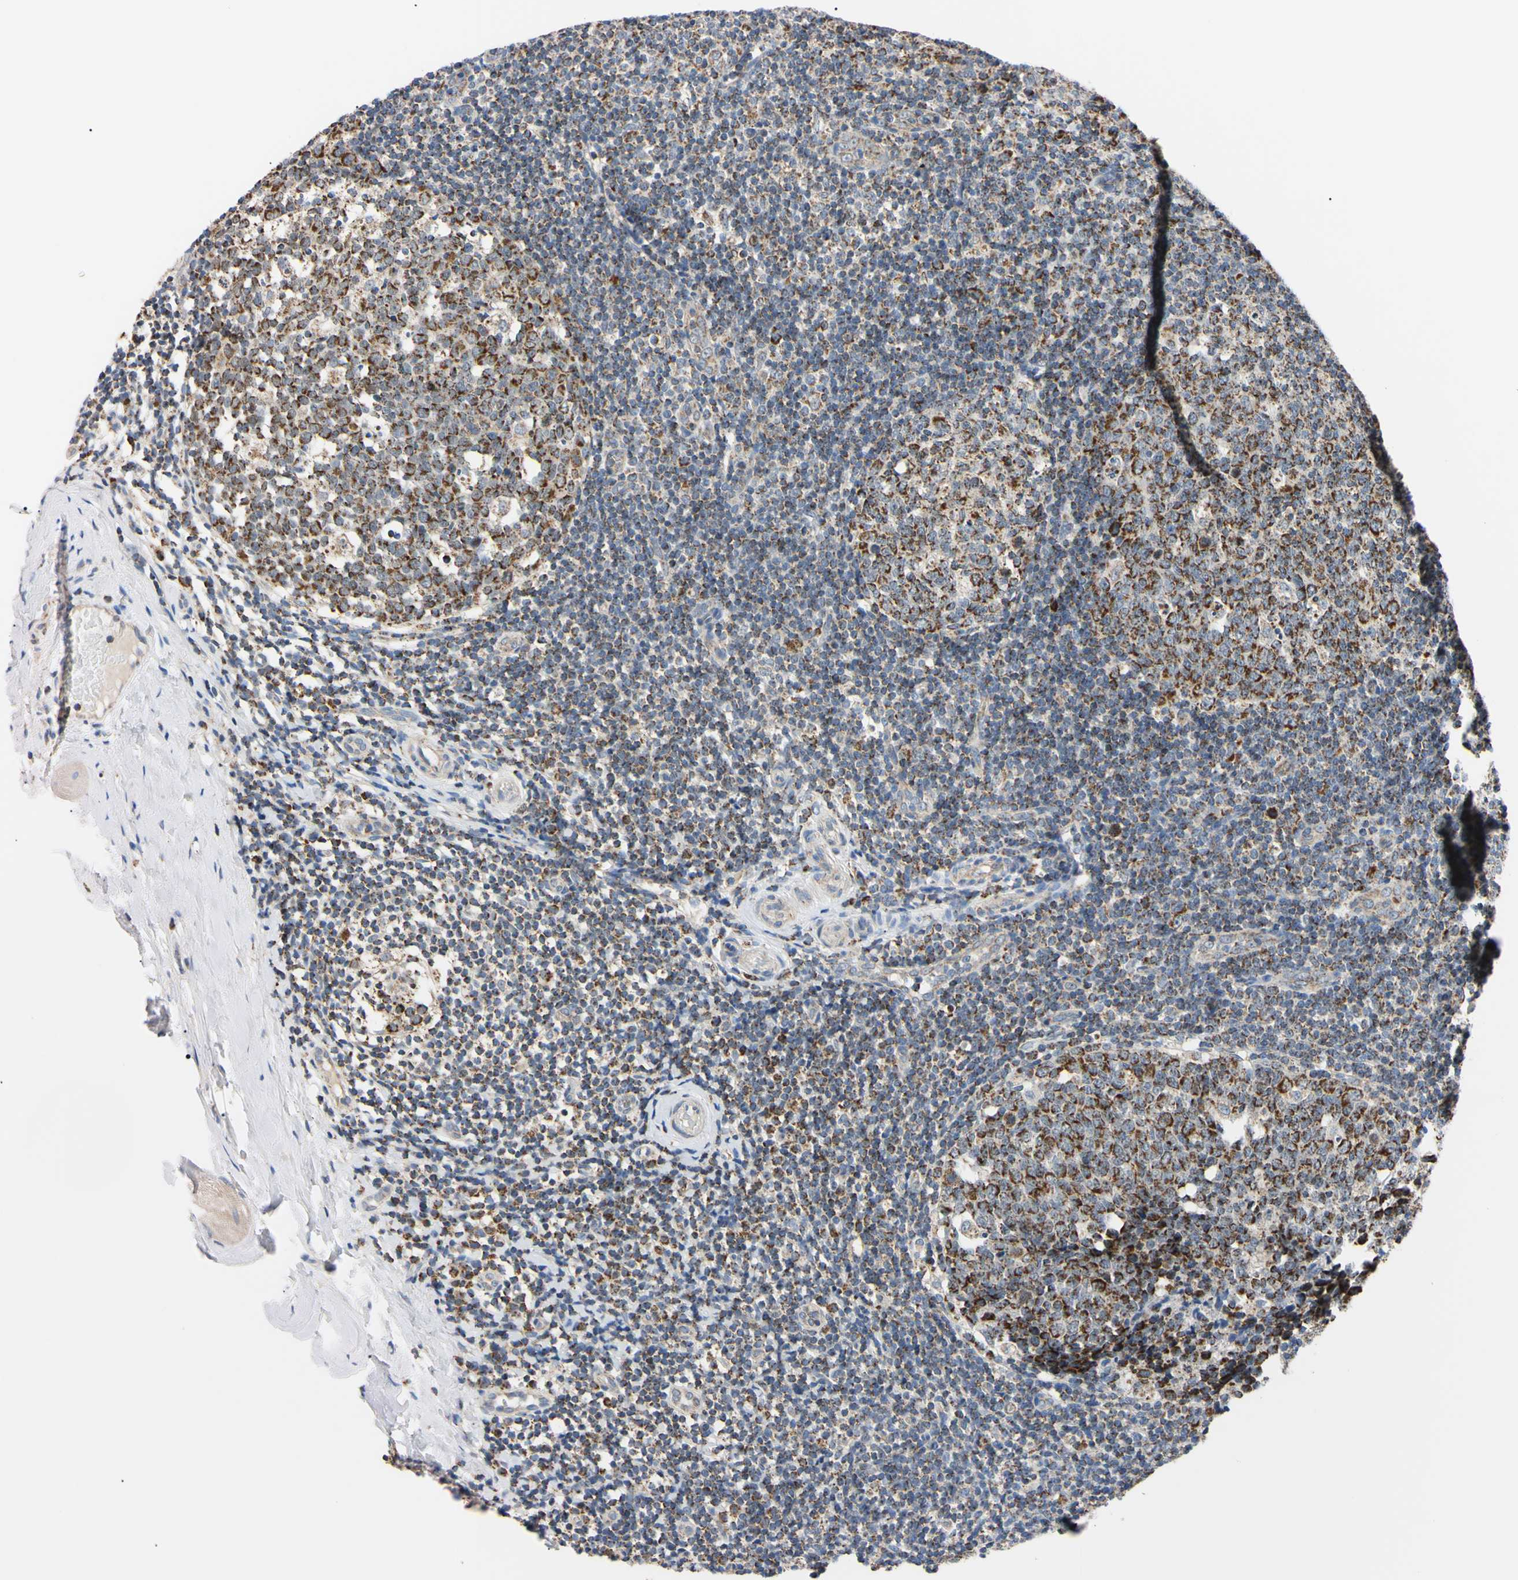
{"staining": {"intensity": "strong", "quantity": ">75%", "location": "cytoplasmic/membranous"}, "tissue": "tonsil", "cell_type": "Germinal center cells", "image_type": "normal", "snomed": [{"axis": "morphology", "description": "Normal tissue, NOS"}, {"axis": "topography", "description": "Tonsil"}], "caption": "Germinal center cells display high levels of strong cytoplasmic/membranous positivity in approximately >75% of cells in normal human tonsil. Immunohistochemistry stains the protein of interest in brown and the nuclei are stained blue.", "gene": "CLPP", "patient": {"sex": "female", "age": 19}}